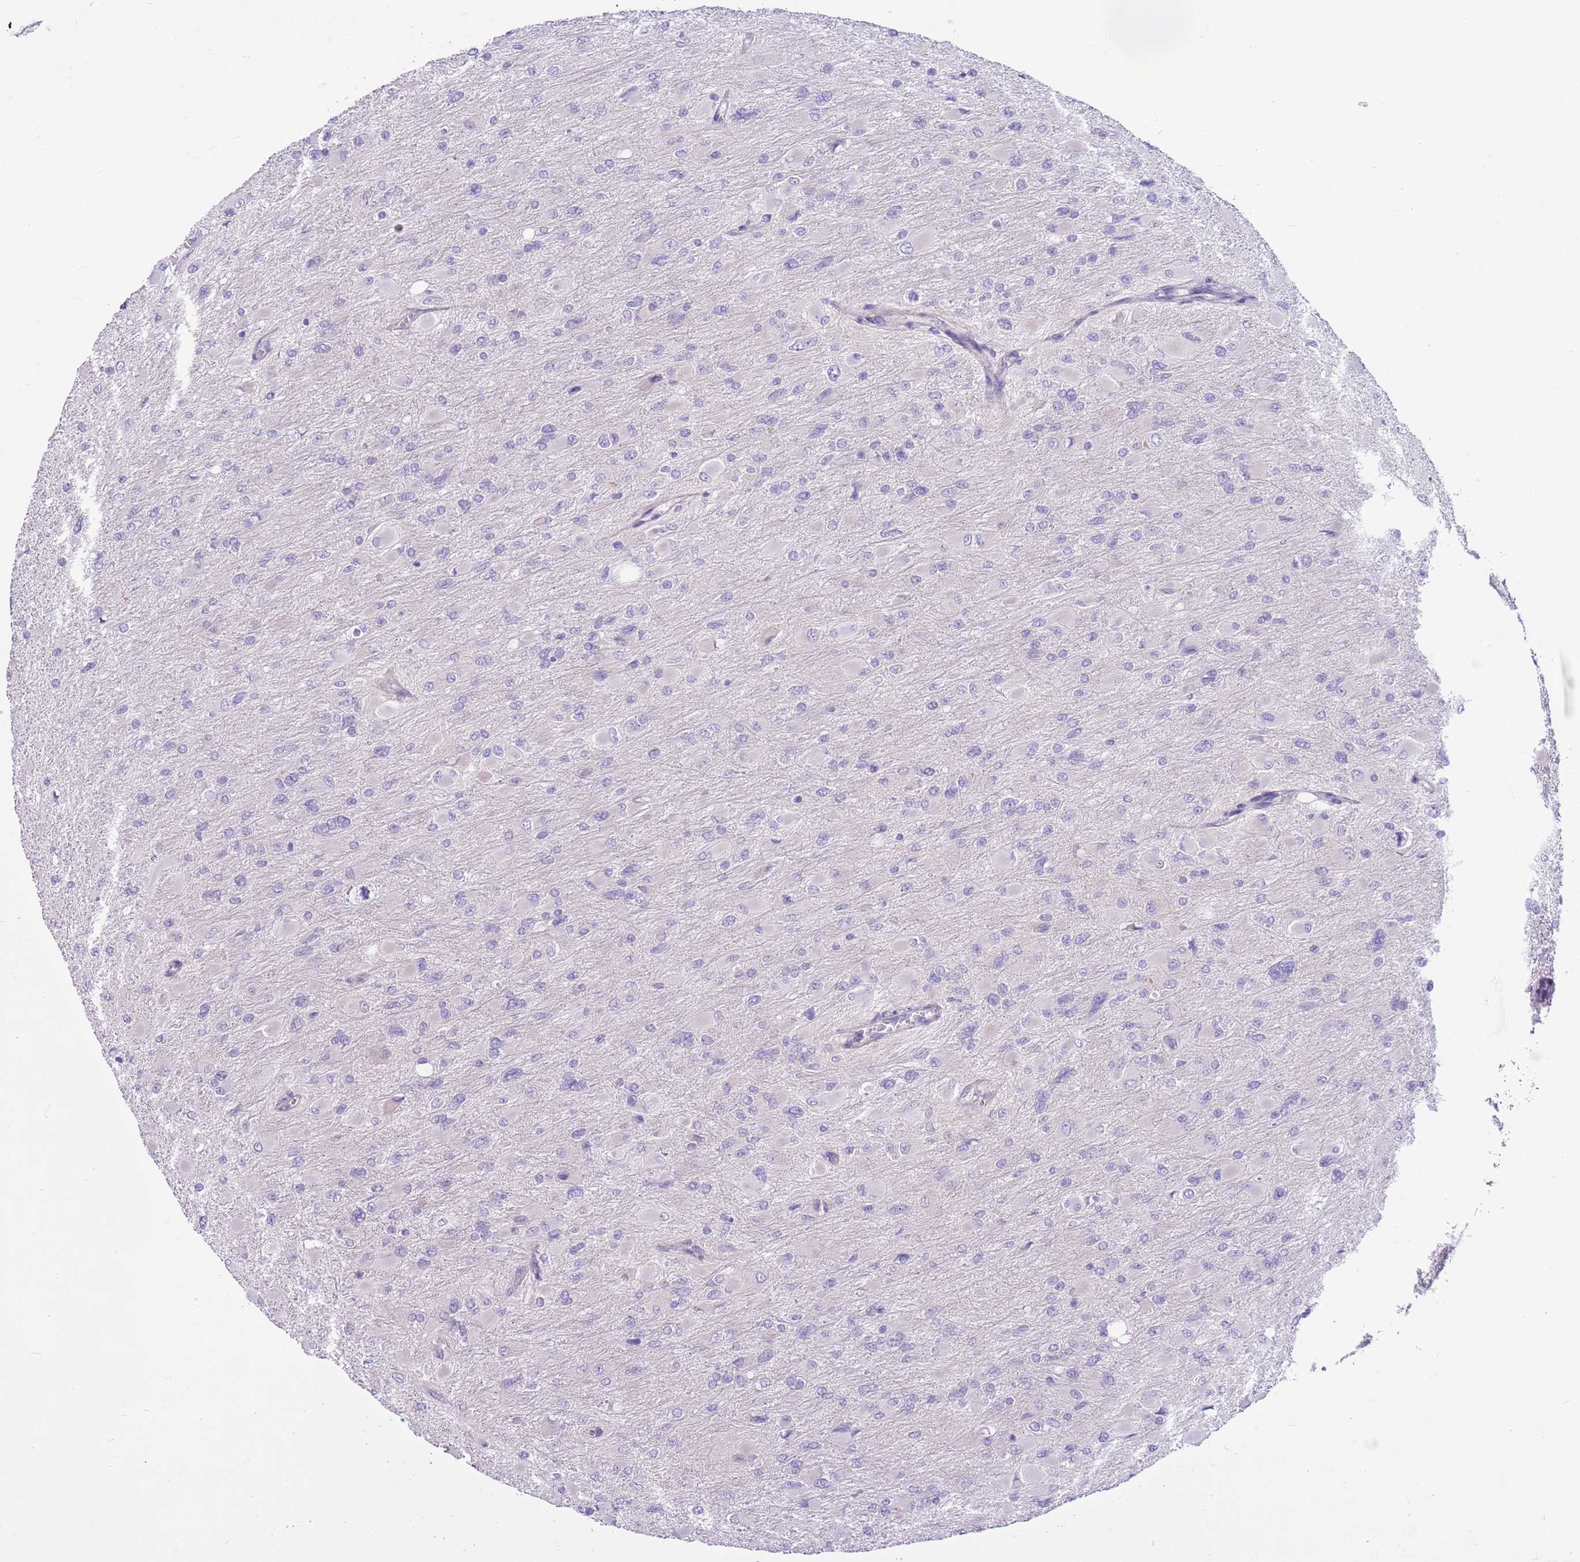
{"staining": {"intensity": "negative", "quantity": "none", "location": "none"}, "tissue": "glioma", "cell_type": "Tumor cells", "image_type": "cancer", "snomed": [{"axis": "morphology", "description": "Glioma, malignant, High grade"}, {"axis": "topography", "description": "Cerebral cortex"}], "caption": "Glioma was stained to show a protein in brown. There is no significant expression in tumor cells.", "gene": "PARP8", "patient": {"sex": "female", "age": 36}}